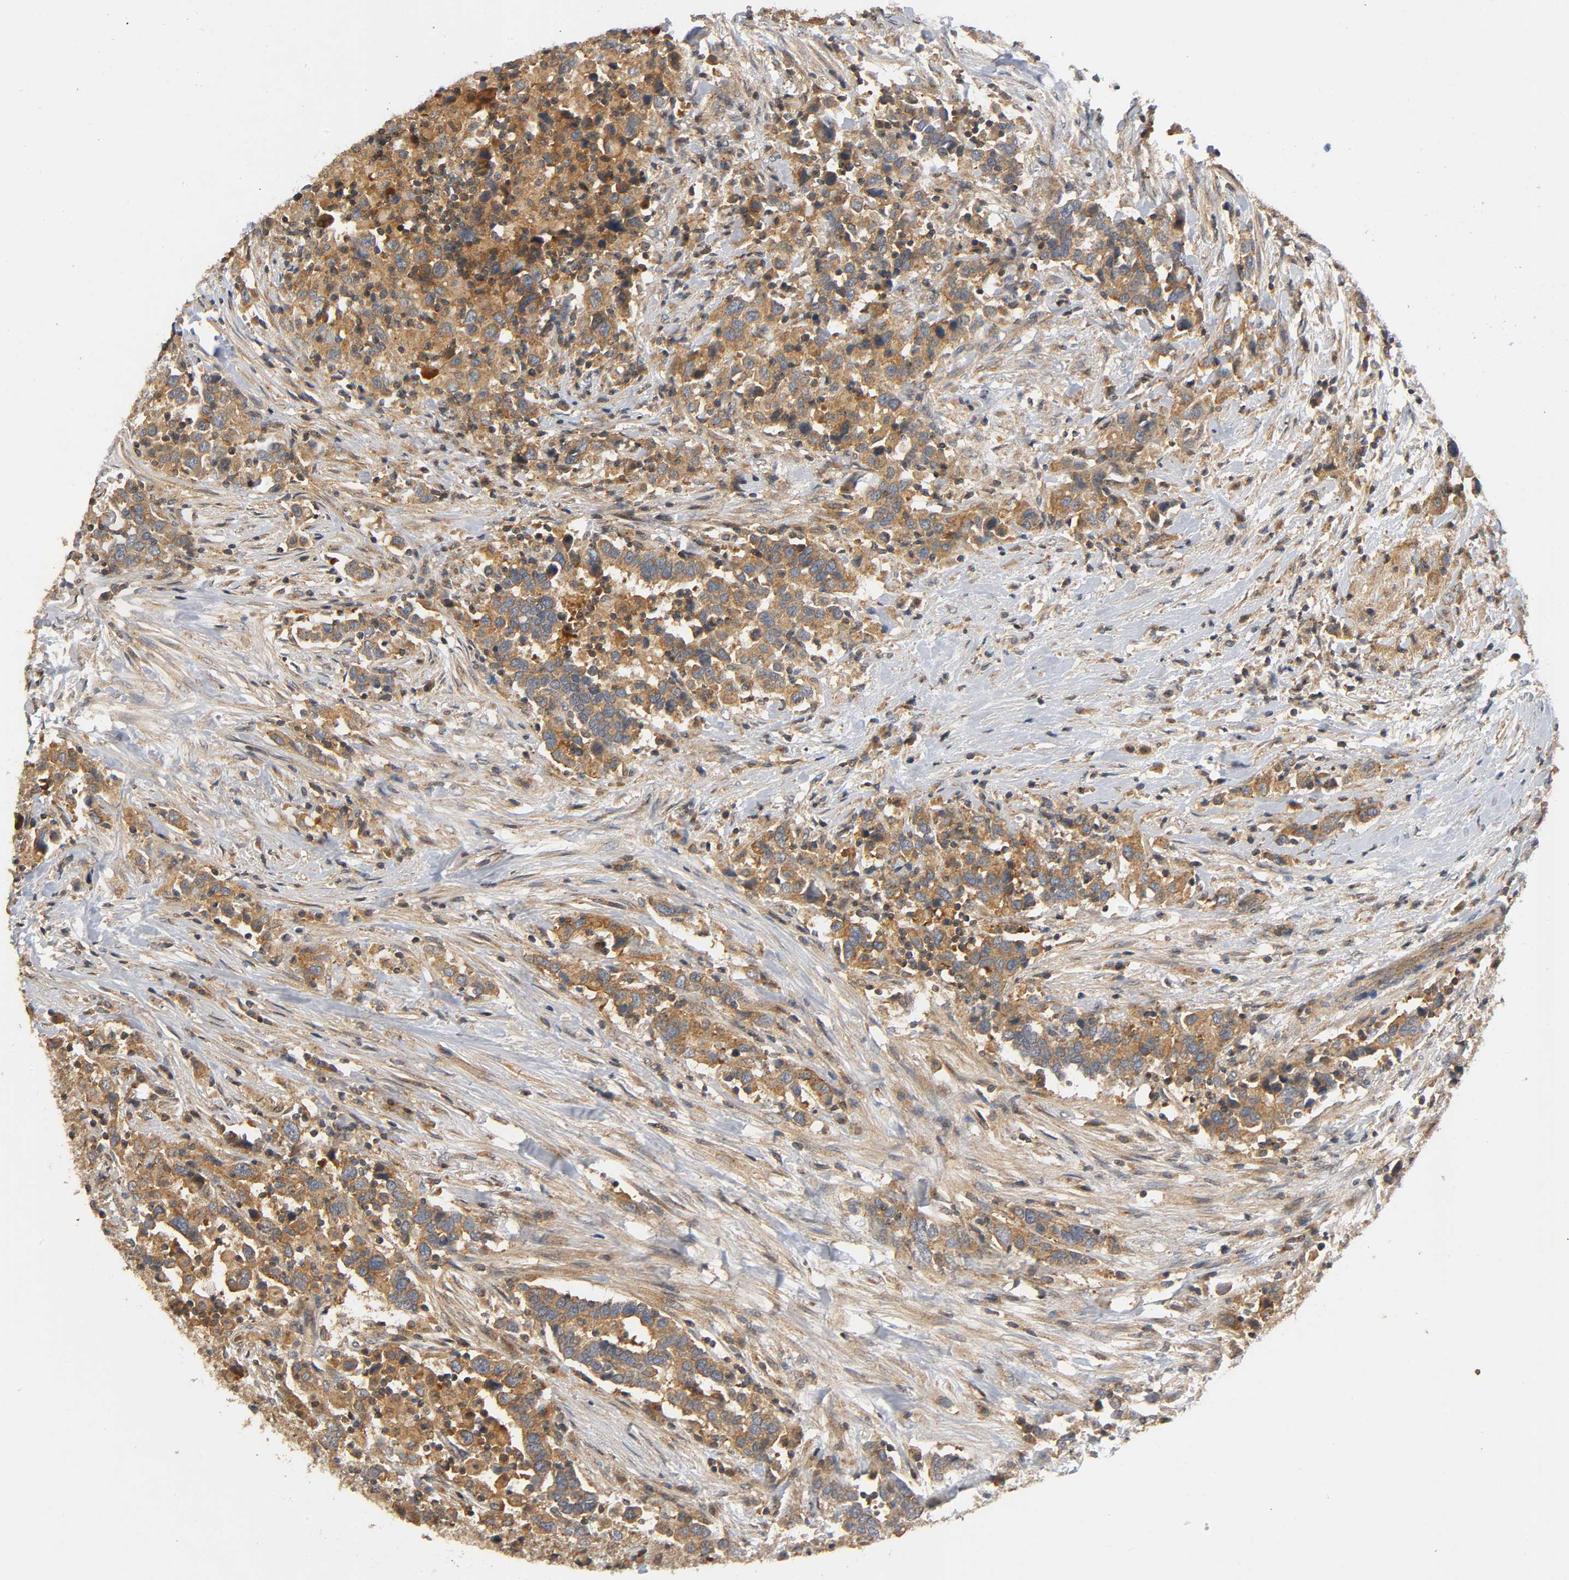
{"staining": {"intensity": "moderate", "quantity": ">75%", "location": "cytoplasmic/membranous"}, "tissue": "urothelial cancer", "cell_type": "Tumor cells", "image_type": "cancer", "snomed": [{"axis": "morphology", "description": "Urothelial carcinoma, High grade"}, {"axis": "topography", "description": "Urinary bladder"}], "caption": "Immunohistochemistry of high-grade urothelial carcinoma demonstrates medium levels of moderate cytoplasmic/membranous positivity in approximately >75% of tumor cells.", "gene": "IKBKB", "patient": {"sex": "male", "age": 61}}